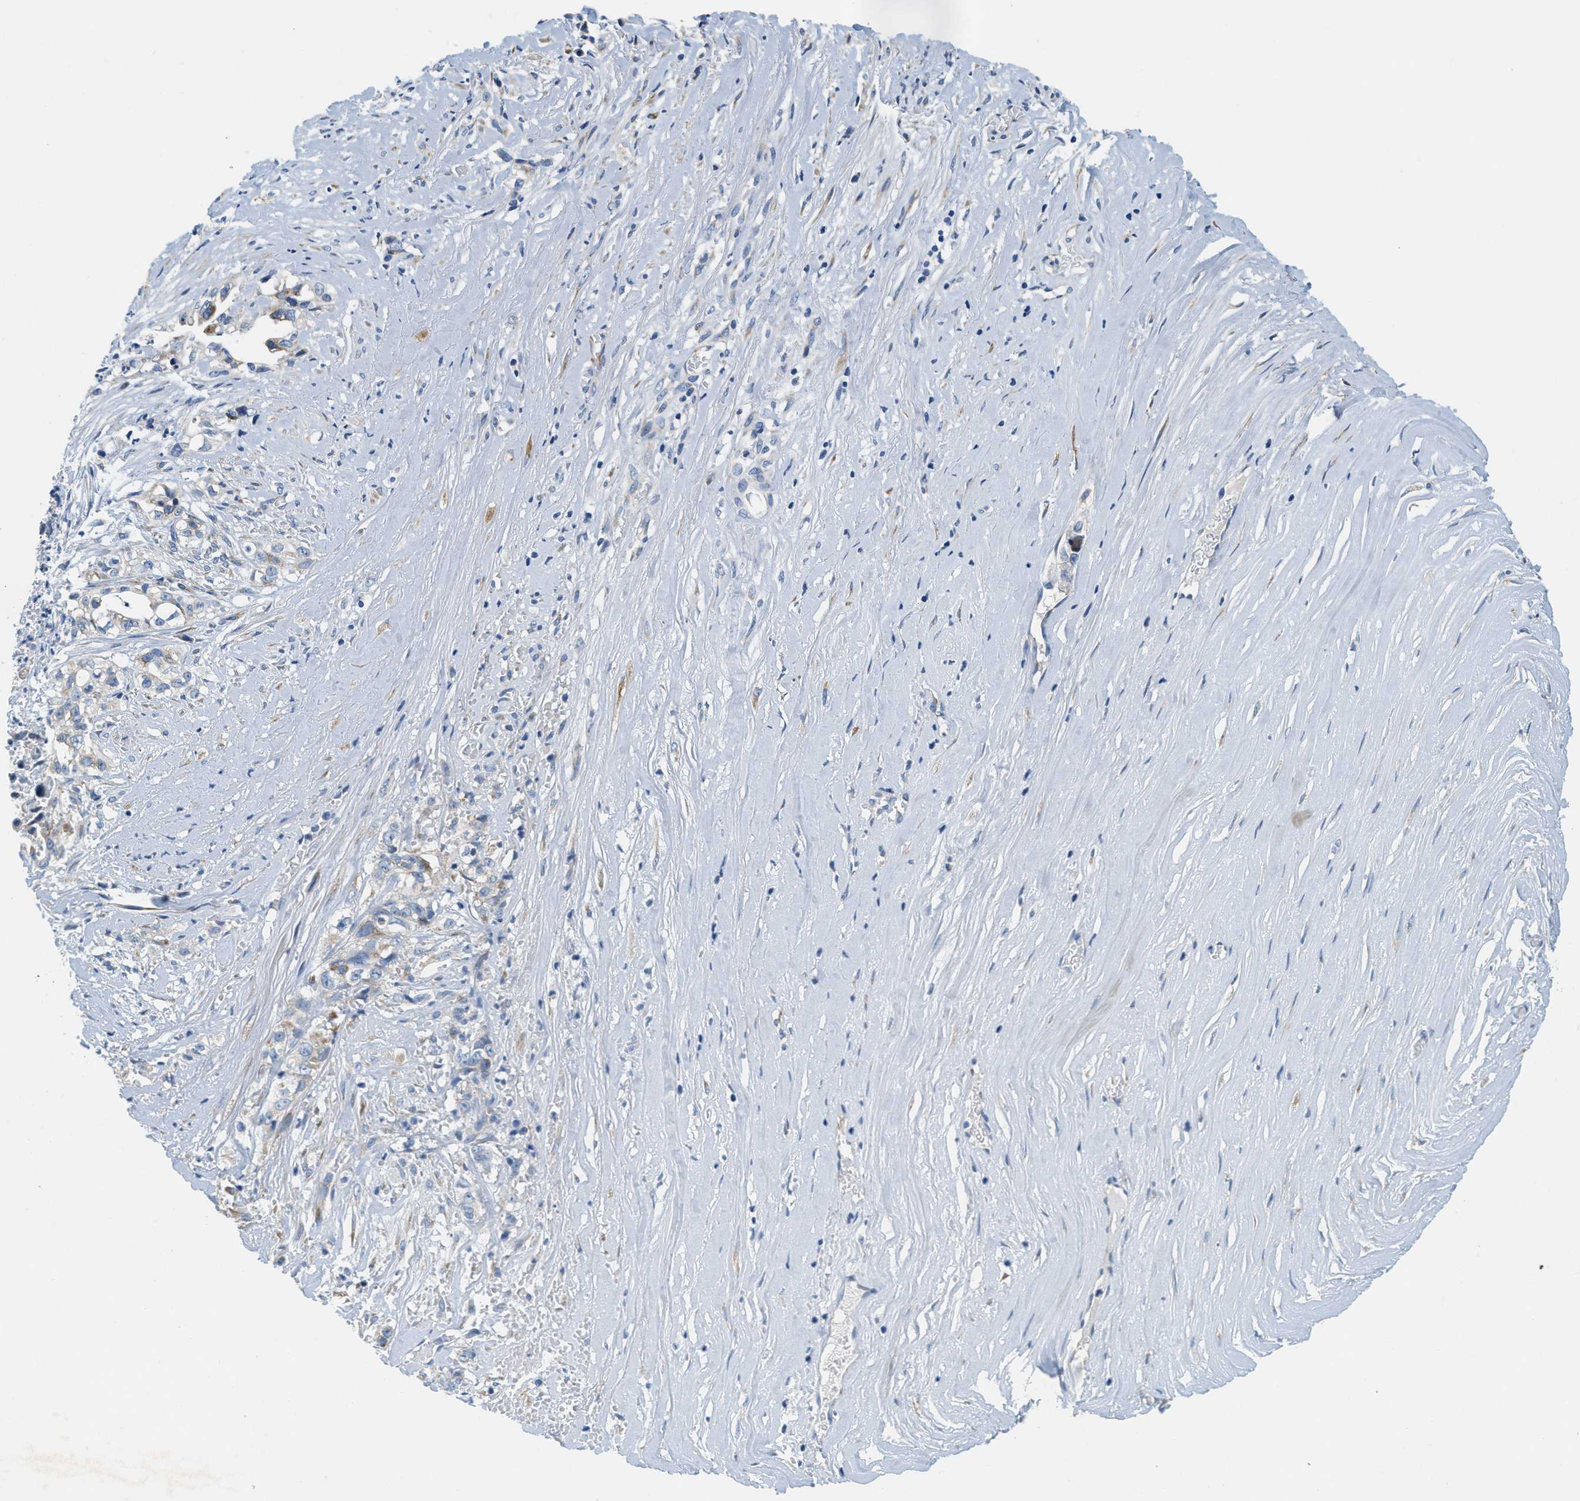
{"staining": {"intensity": "weak", "quantity": "<25%", "location": "cytoplasmic/membranous"}, "tissue": "liver cancer", "cell_type": "Tumor cells", "image_type": "cancer", "snomed": [{"axis": "morphology", "description": "Cholangiocarcinoma"}, {"axis": "topography", "description": "Liver"}], "caption": "Immunohistochemistry (IHC) of liver cancer (cholangiocarcinoma) reveals no staining in tumor cells. (DAB immunohistochemistry (IHC), high magnification).", "gene": "CA4", "patient": {"sex": "female", "age": 70}}